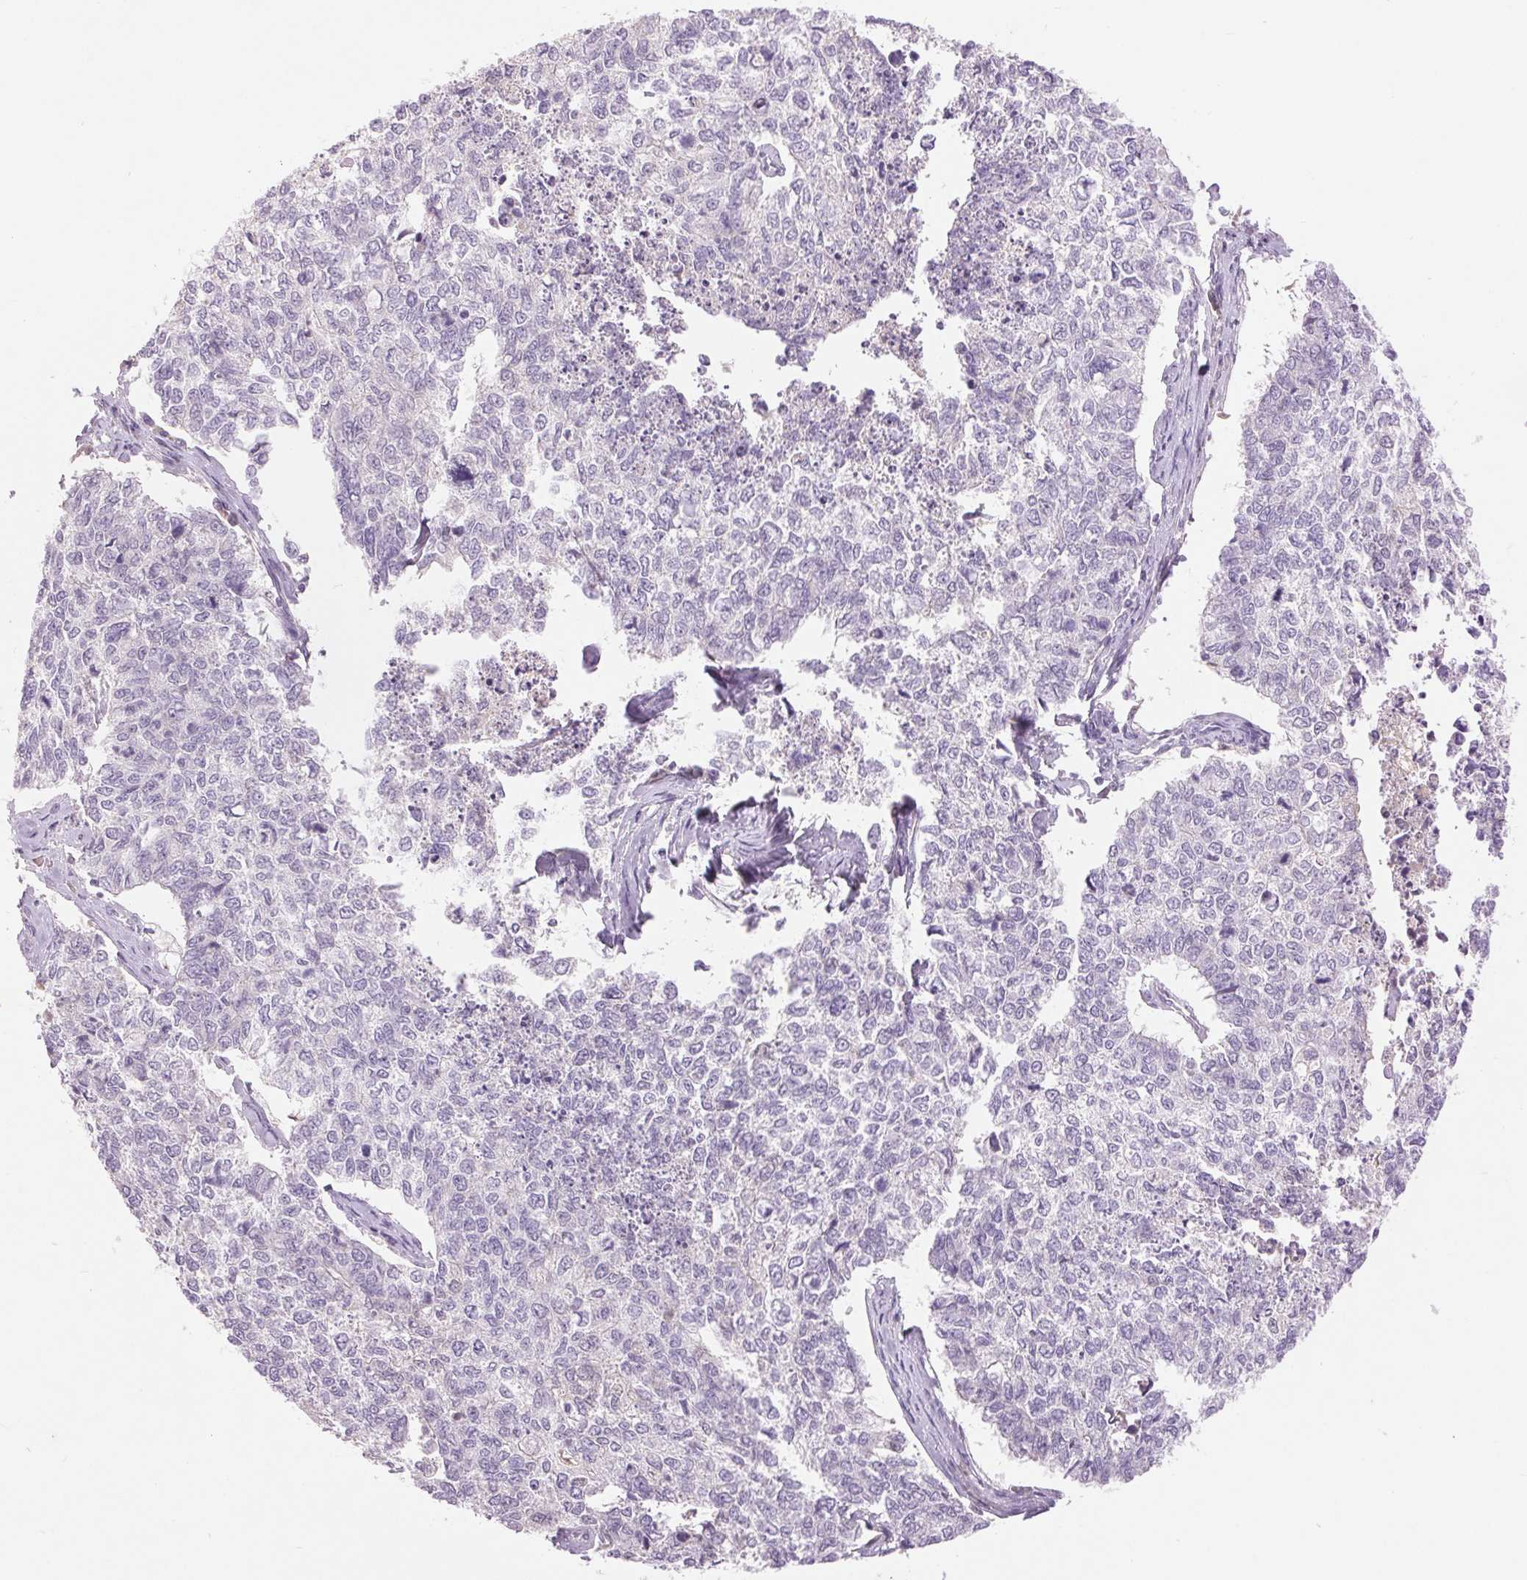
{"staining": {"intensity": "negative", "quantity": "none", "location": "none"}, "tissue": "cervical cancer", "cell_type": "Tumor cells", "image_type": "cancer", "snomed": [{"axis": "morphology", "description": "Adenocarcinoma, NOS"}, {"axis": "topography", "description": "Cervix"}], "caption": "Immunohistochemical staining of cervical adenocarcinoma exhibits no significant expression in tumor cells. (DAB immunohistochemistry (IHC) with hematoxylin counter stain).", "gene": "FXYD4", "patient": {"sex": "female", "age": 63}}